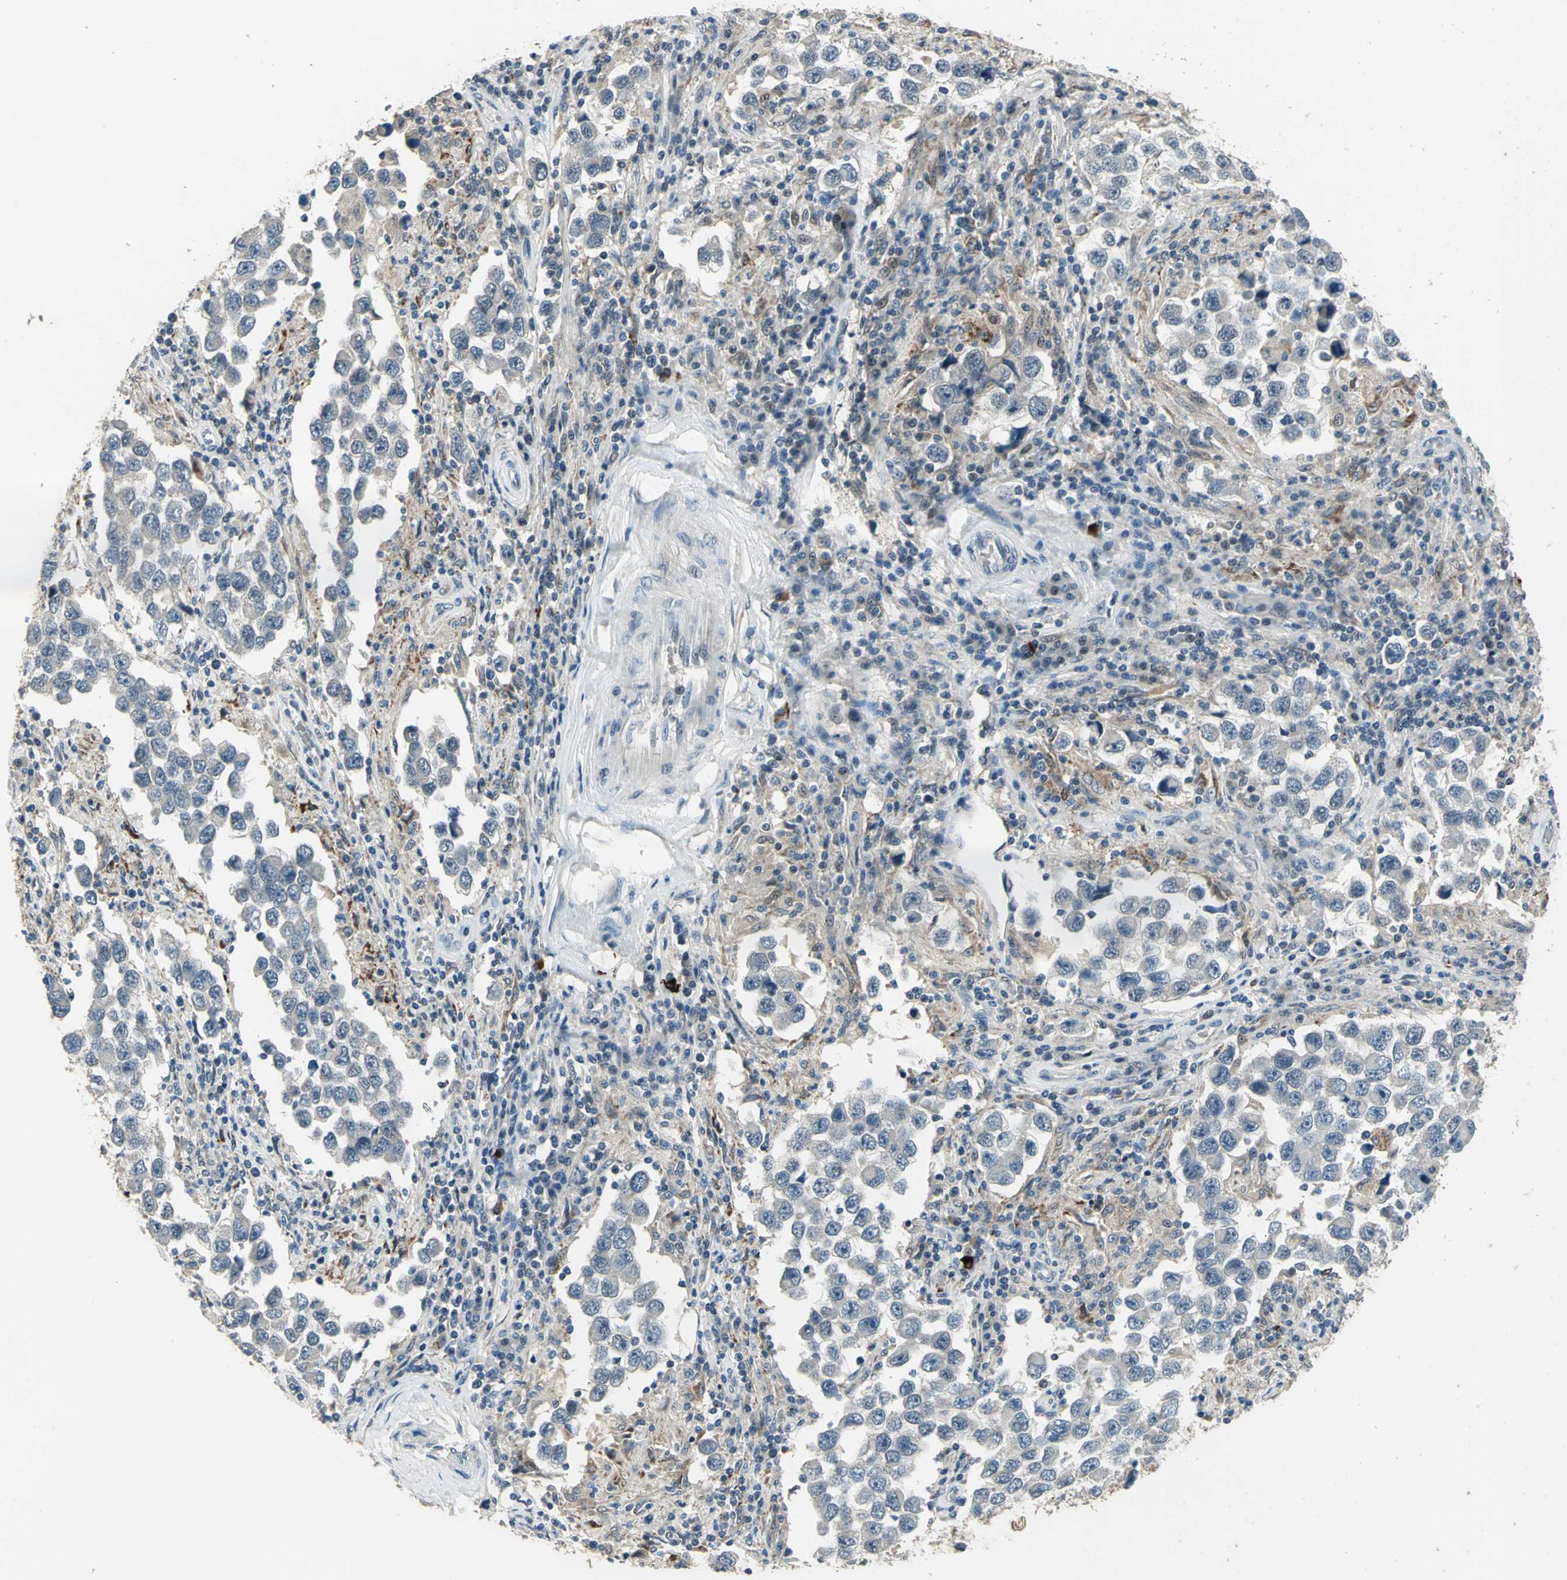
{"staining": {"intensity": "weak", "quantity": "<25%", "location": "cytoplasmic/membranous"}, "tissue": "testis cancer", "cell_type": "Tumor cells", "image_type": "cancer", "snomed": [{"axis": "morphology", "description": "Carcinoma, Embryonal, NOS"}, {"axis": "topography", "description": "Testis"}], "caption": "Testis cancer (embryonal carcinoma) was stained to show a protein in brown. There is no significant positivity in tumor cells. (Stains: DAB immunohistochemistry (IHC) with hematoxylin counter stain, Microscopy: brightfield microscopy at high magnification).", "gene": "RAD17", "patient": {"sex": "male", "age": 21}}